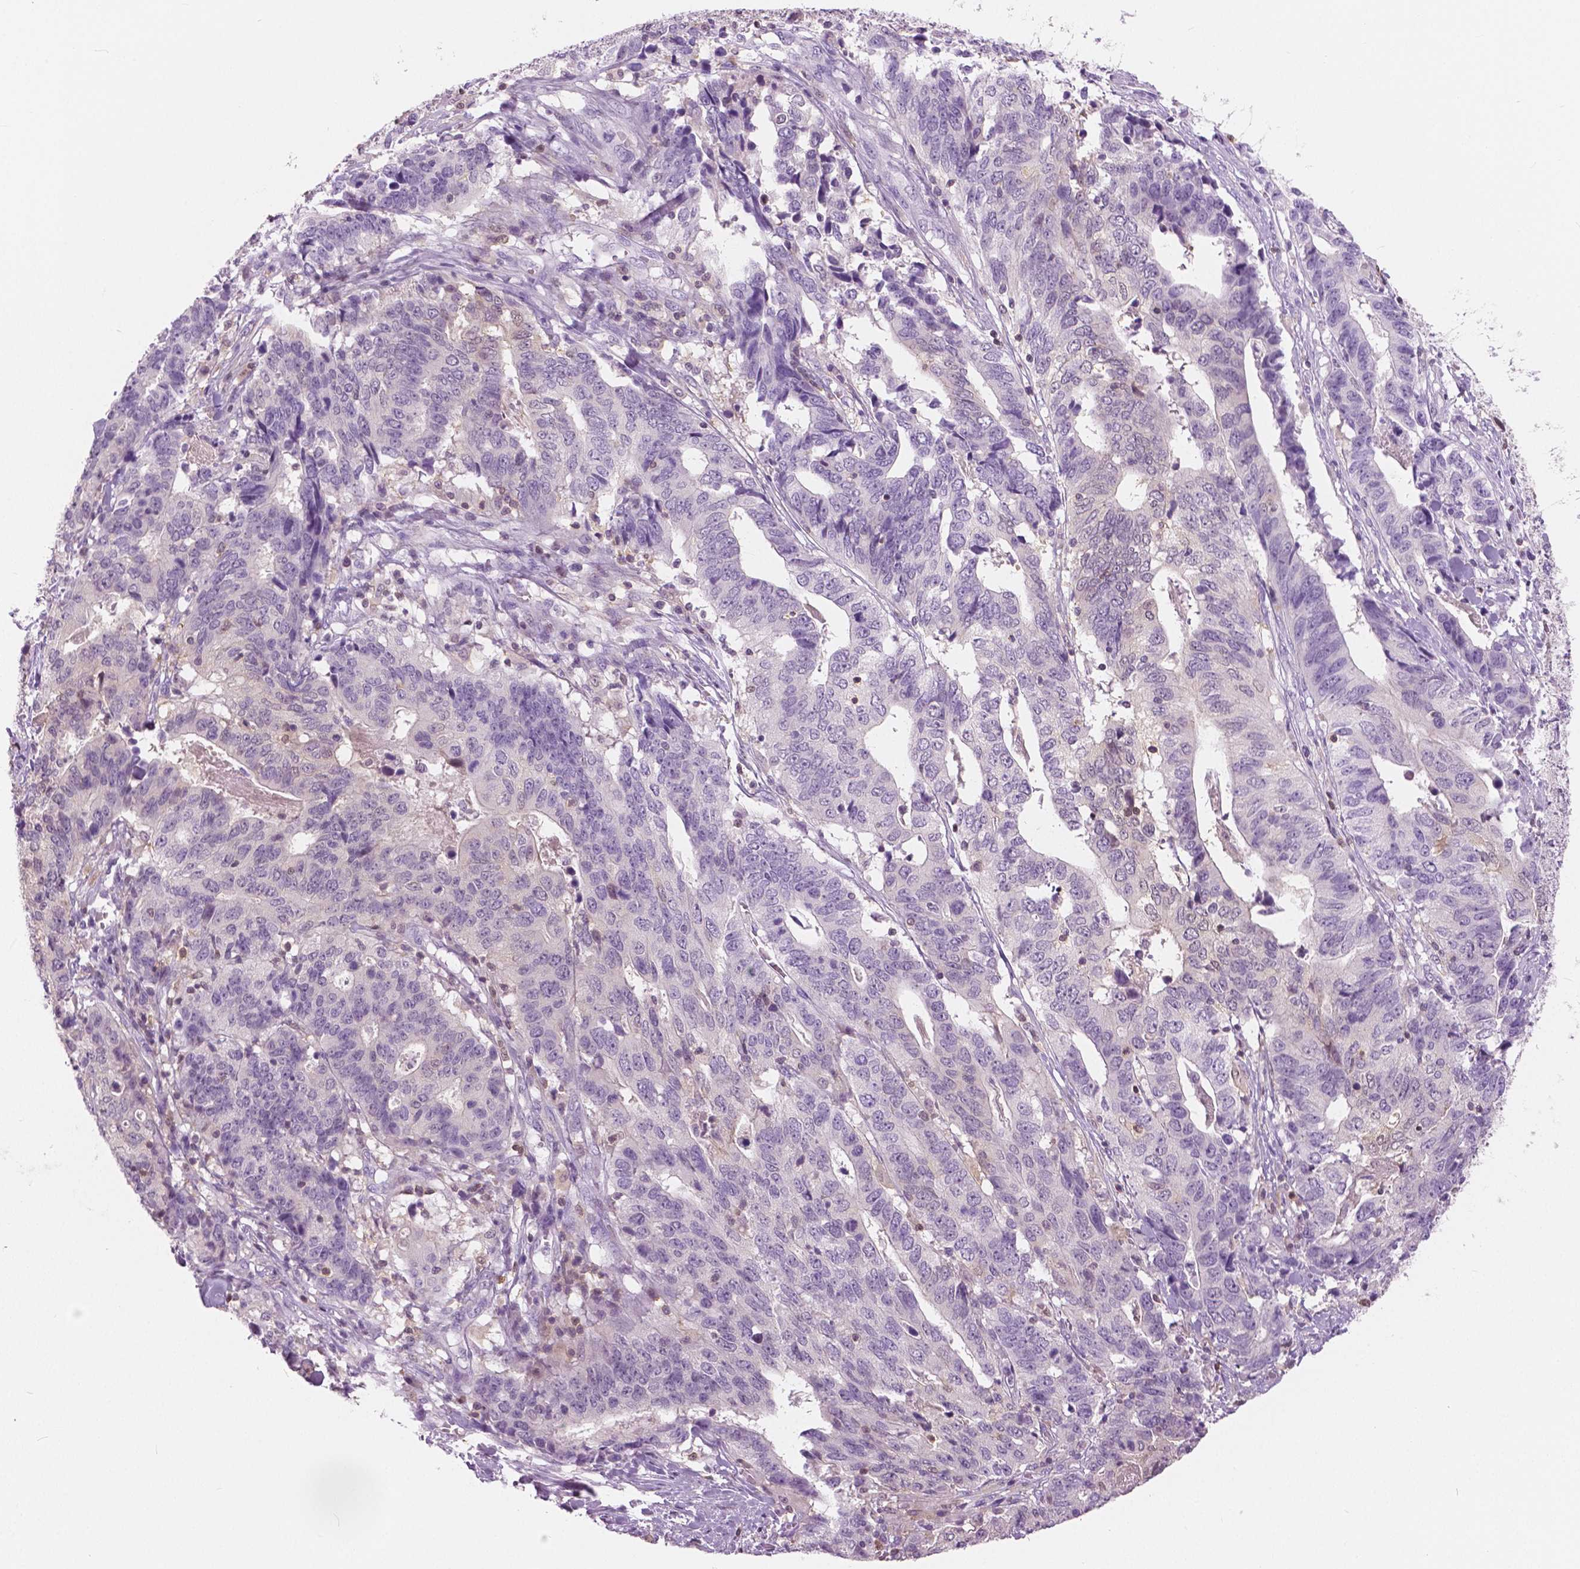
{"staining": {"intensity": "negative", "quantity": "none", "location": "none"}, "tissue": "stomach cancer", "cell_type": "Tumor cells", "image_type": "cancer", "snomed": [{"axis": "morphology", "description": "Adenocarcinoma, NOS"}, {"axis": "topography", "description": "Stomach, upper"}], "caption": "Tumor cells show no significant protein staining in stomach cancer.", "gene": "GALM", "patient": {"sex": "female", "age": 67}}